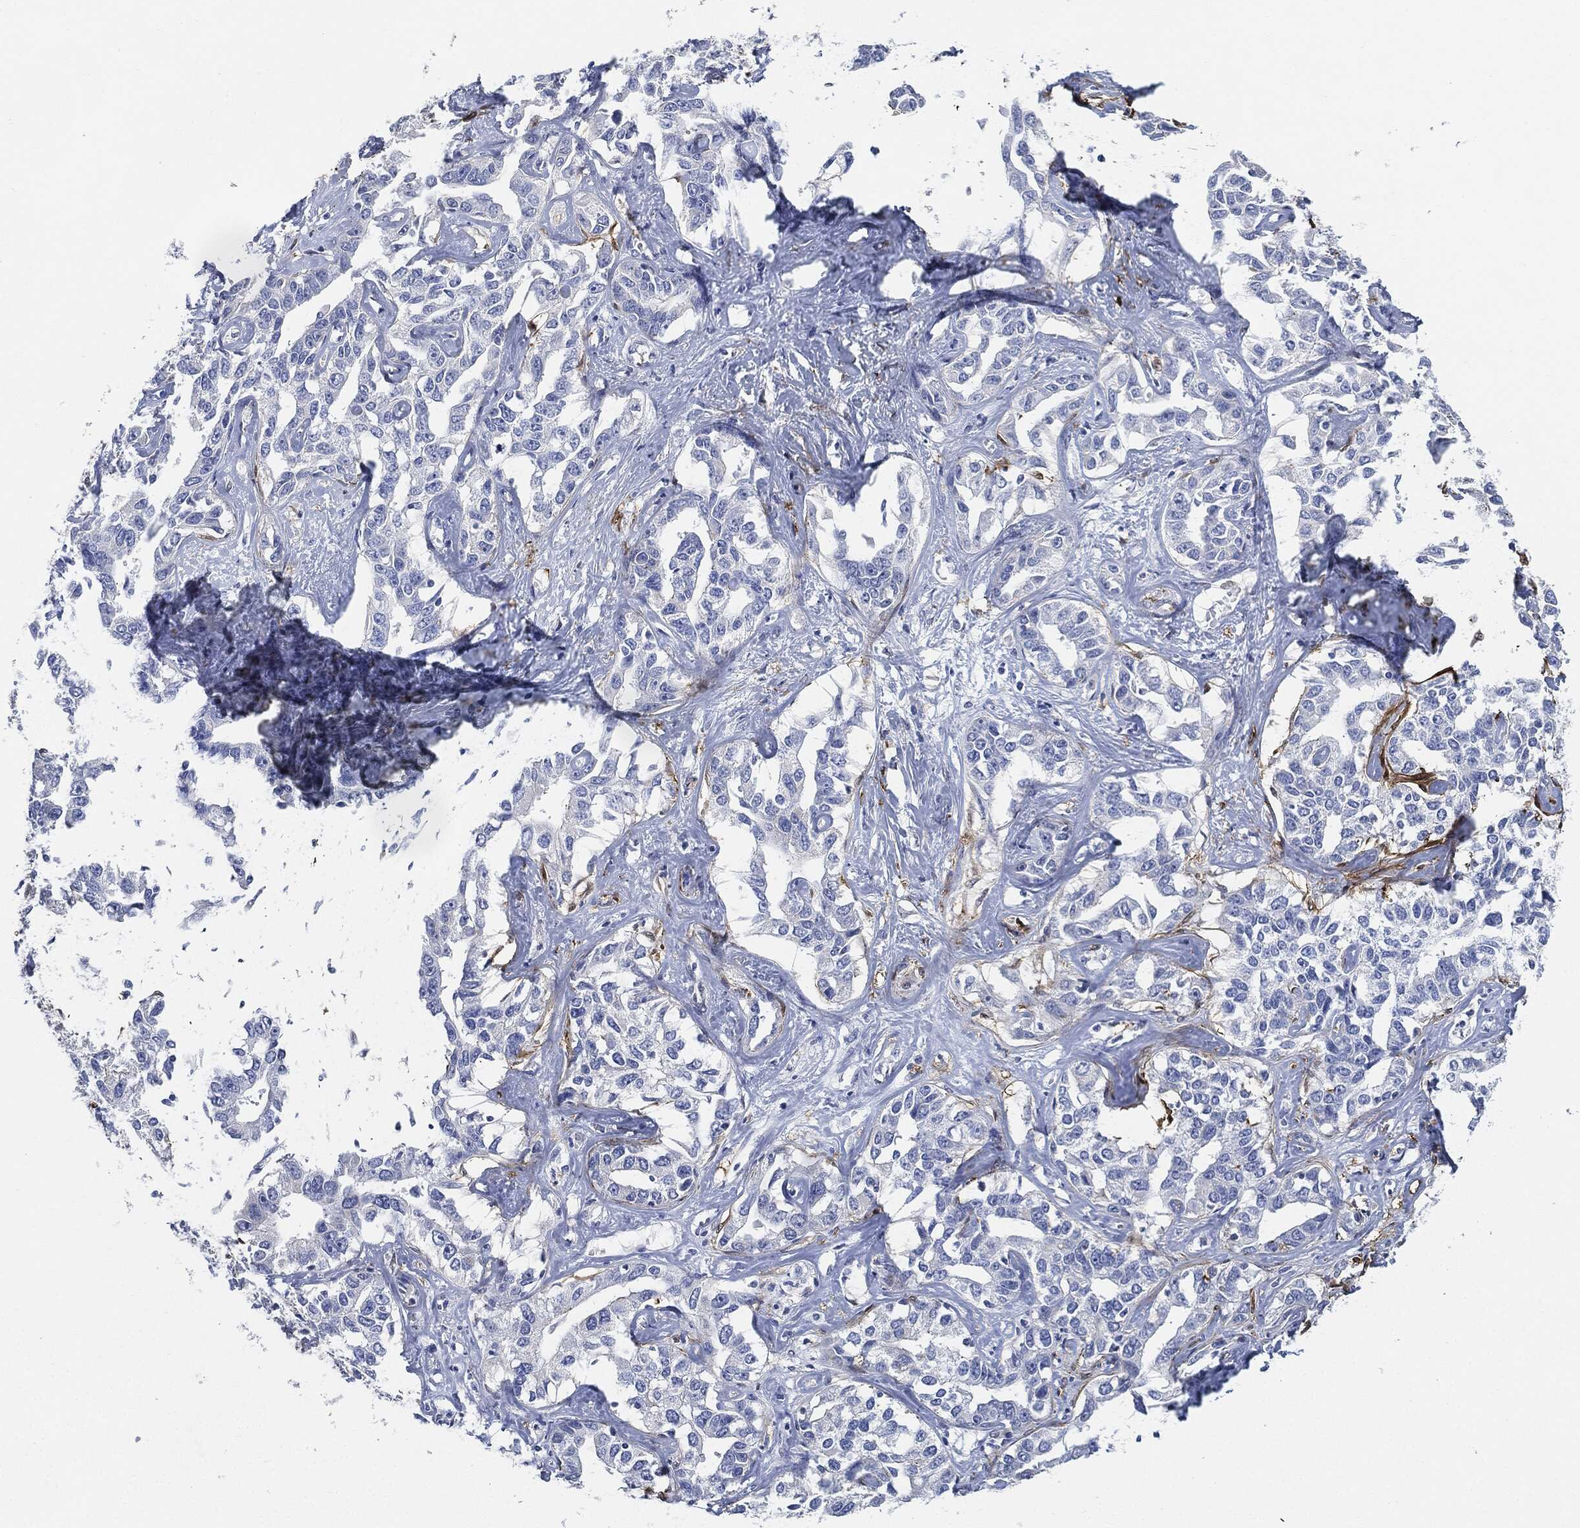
{"staining": {"intensity": "negative", "quantity": "none", "location": "none"}, "tissue": "liver cancer", "cell_type": "Tumor cells", "image_type": "cancer", "snomed": [{"axis": "morphology", "description": "Cholangiocarcinoma"}, {"axis": "topography", "description": "Liver"}], "caption": "Immunohistochemistry of human liver cancer exhibits no positivity in tumor cells.", "gene": "TAGLN", "patient": {"sex": "male", "age": 59}}